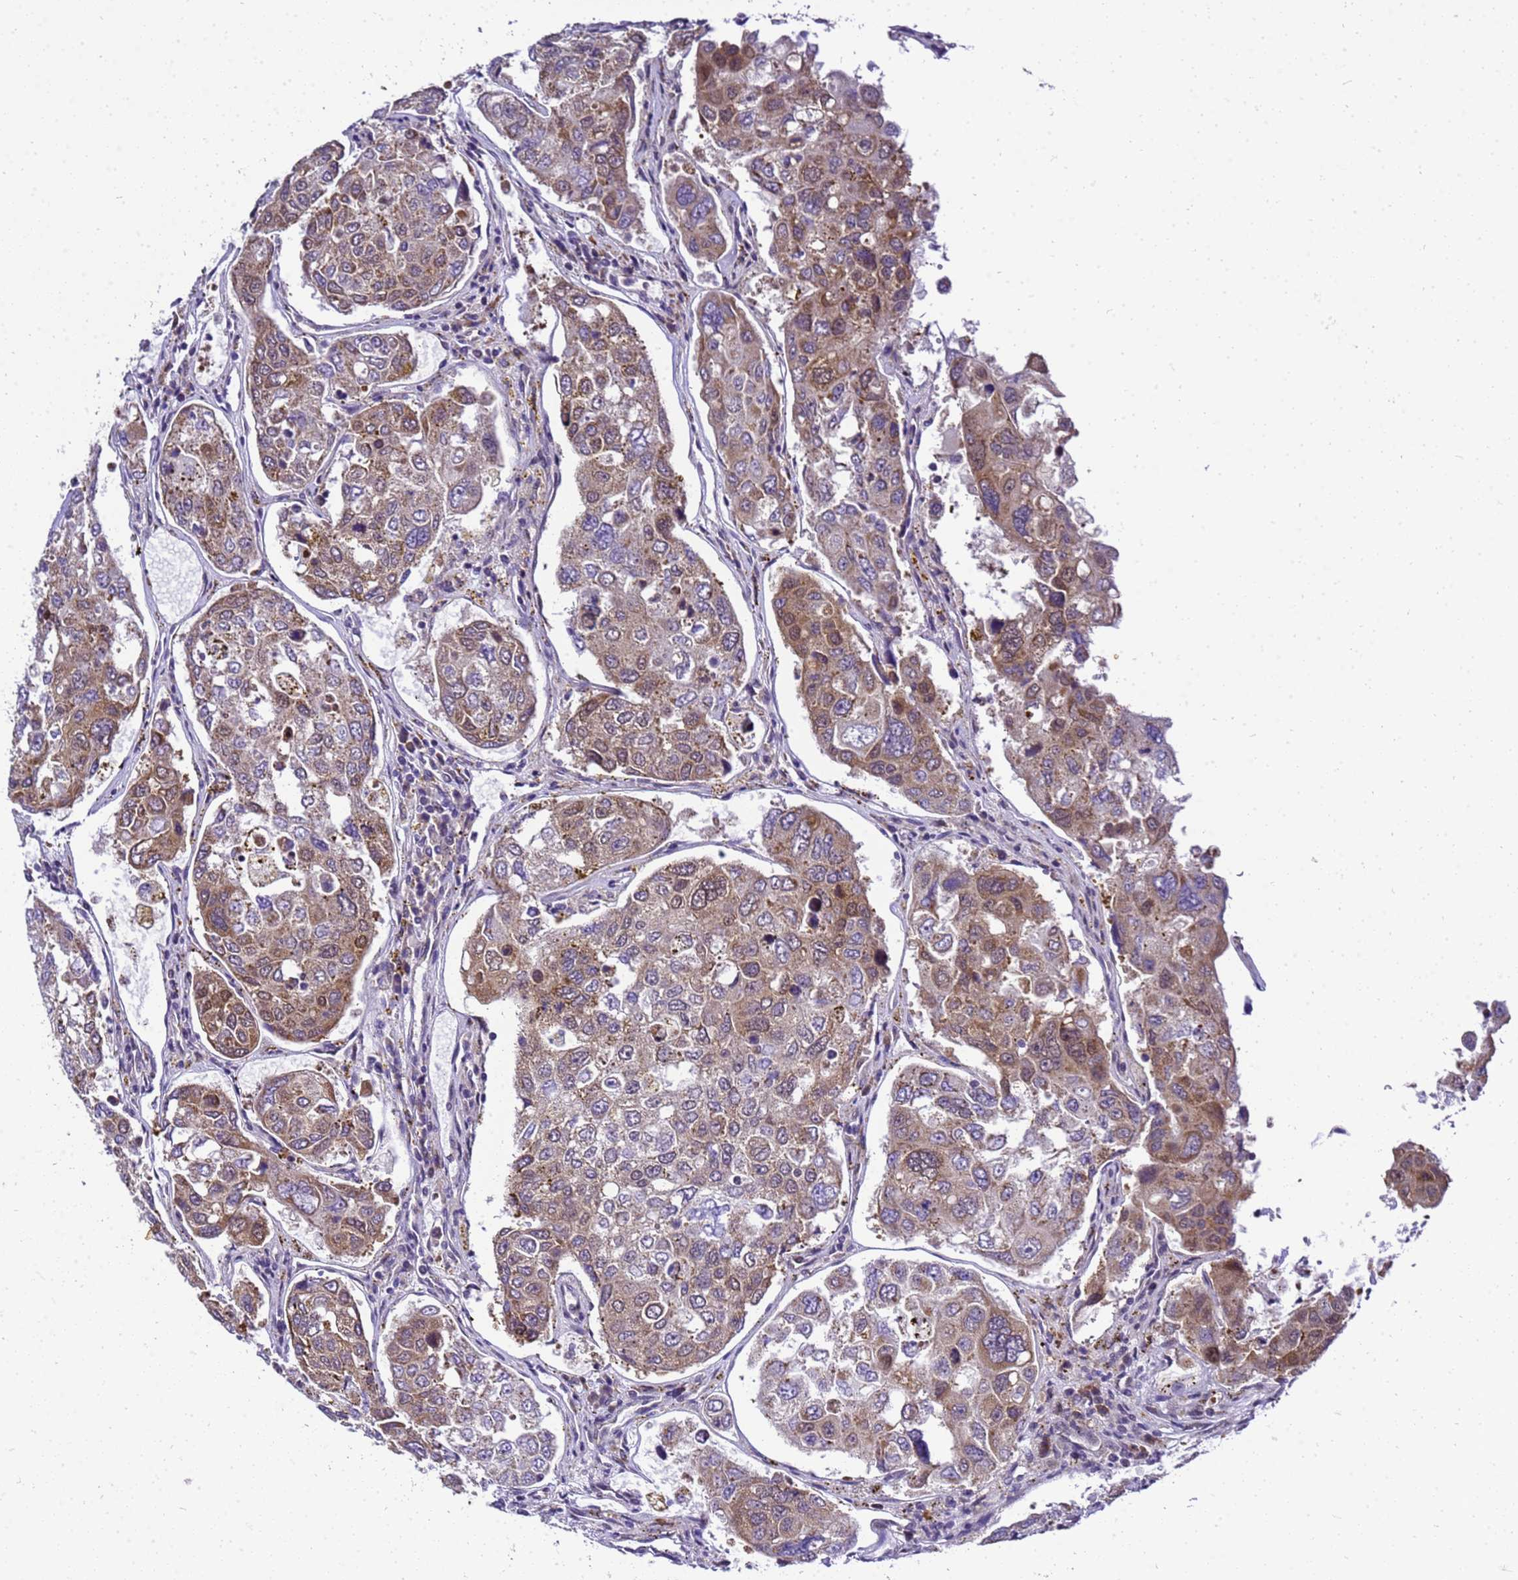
{"staining": {"intensity": "moderate", "quantity": ">75%", "location": "cytoplasmic/membranous"}, "tissue": "urothelial cancer", "cell_type": "Tumor cells", "image_type": "cancer", "snomed": [{"axis": "morphology", "description": "Urothelial carcinoma, High grade"}, {"axis": "topography", "description": "Lymph node"}, {"axis": "topography", "description": "Urinary bladder"}], "caption": "Tumor cells demonstrate medium levels of moderate cytoplasmic/membranous staining in about >75% of cells in human urothelial carcinoma (high-grade). (Stains: DAB (3,3'-diaminobenzidine) in brown, nuclei in blue, Microscopy: brightfield microscopy at high magnification).", "gene": "SMN1", "patient": {"sex": "male", "age": 51}}